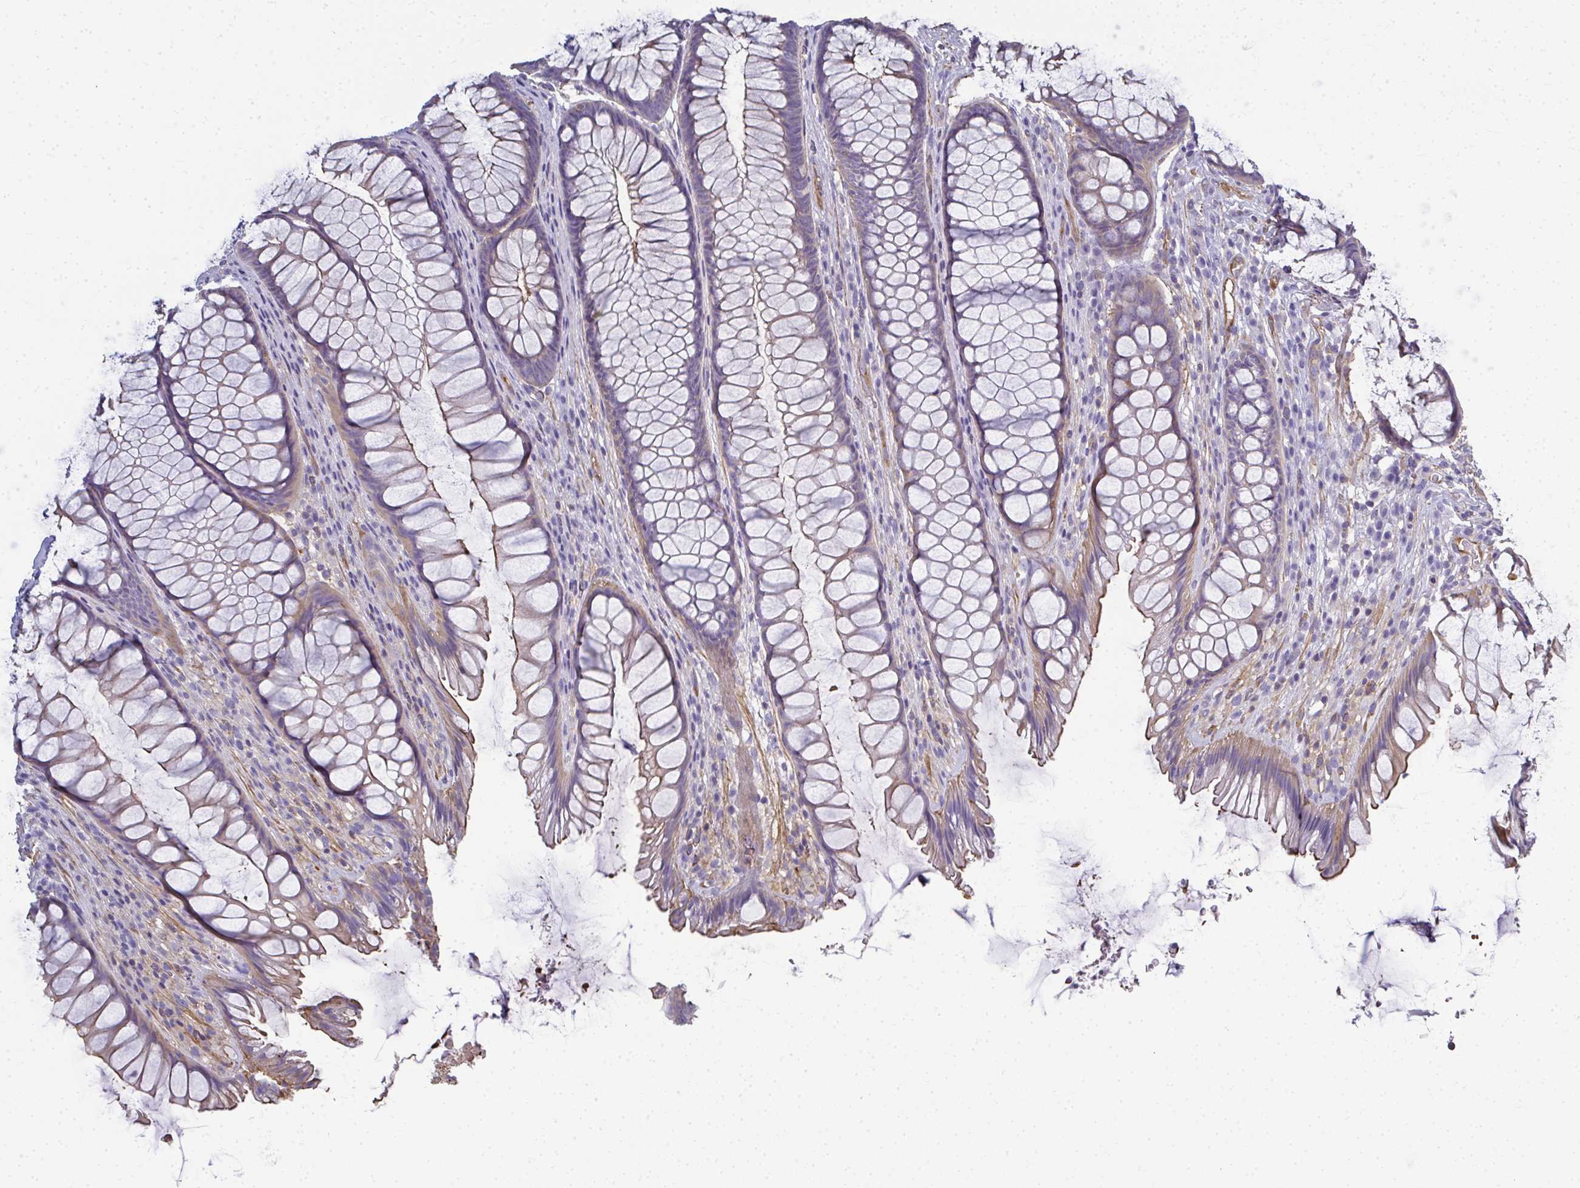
{"staining": {"intensity": "weak", "quantity": "<25%", "location": "cytoplasmic/membranous"}, "tissue": "rectum", "cell_type": "Glandular cells", "image_type": "normal", "snomed": [{"axis": "morphology", "description": "Normal tissue, NOS"}, {"axis": "topography", "description": "Rectum"}], "caption": "High power microscopy histopathology image of an IHC photomicrograph of benign rectum, revealing no significant positivity in glandular cells.", "gene": "MYL1", "patient": {"sex": "male", "age": 53}}